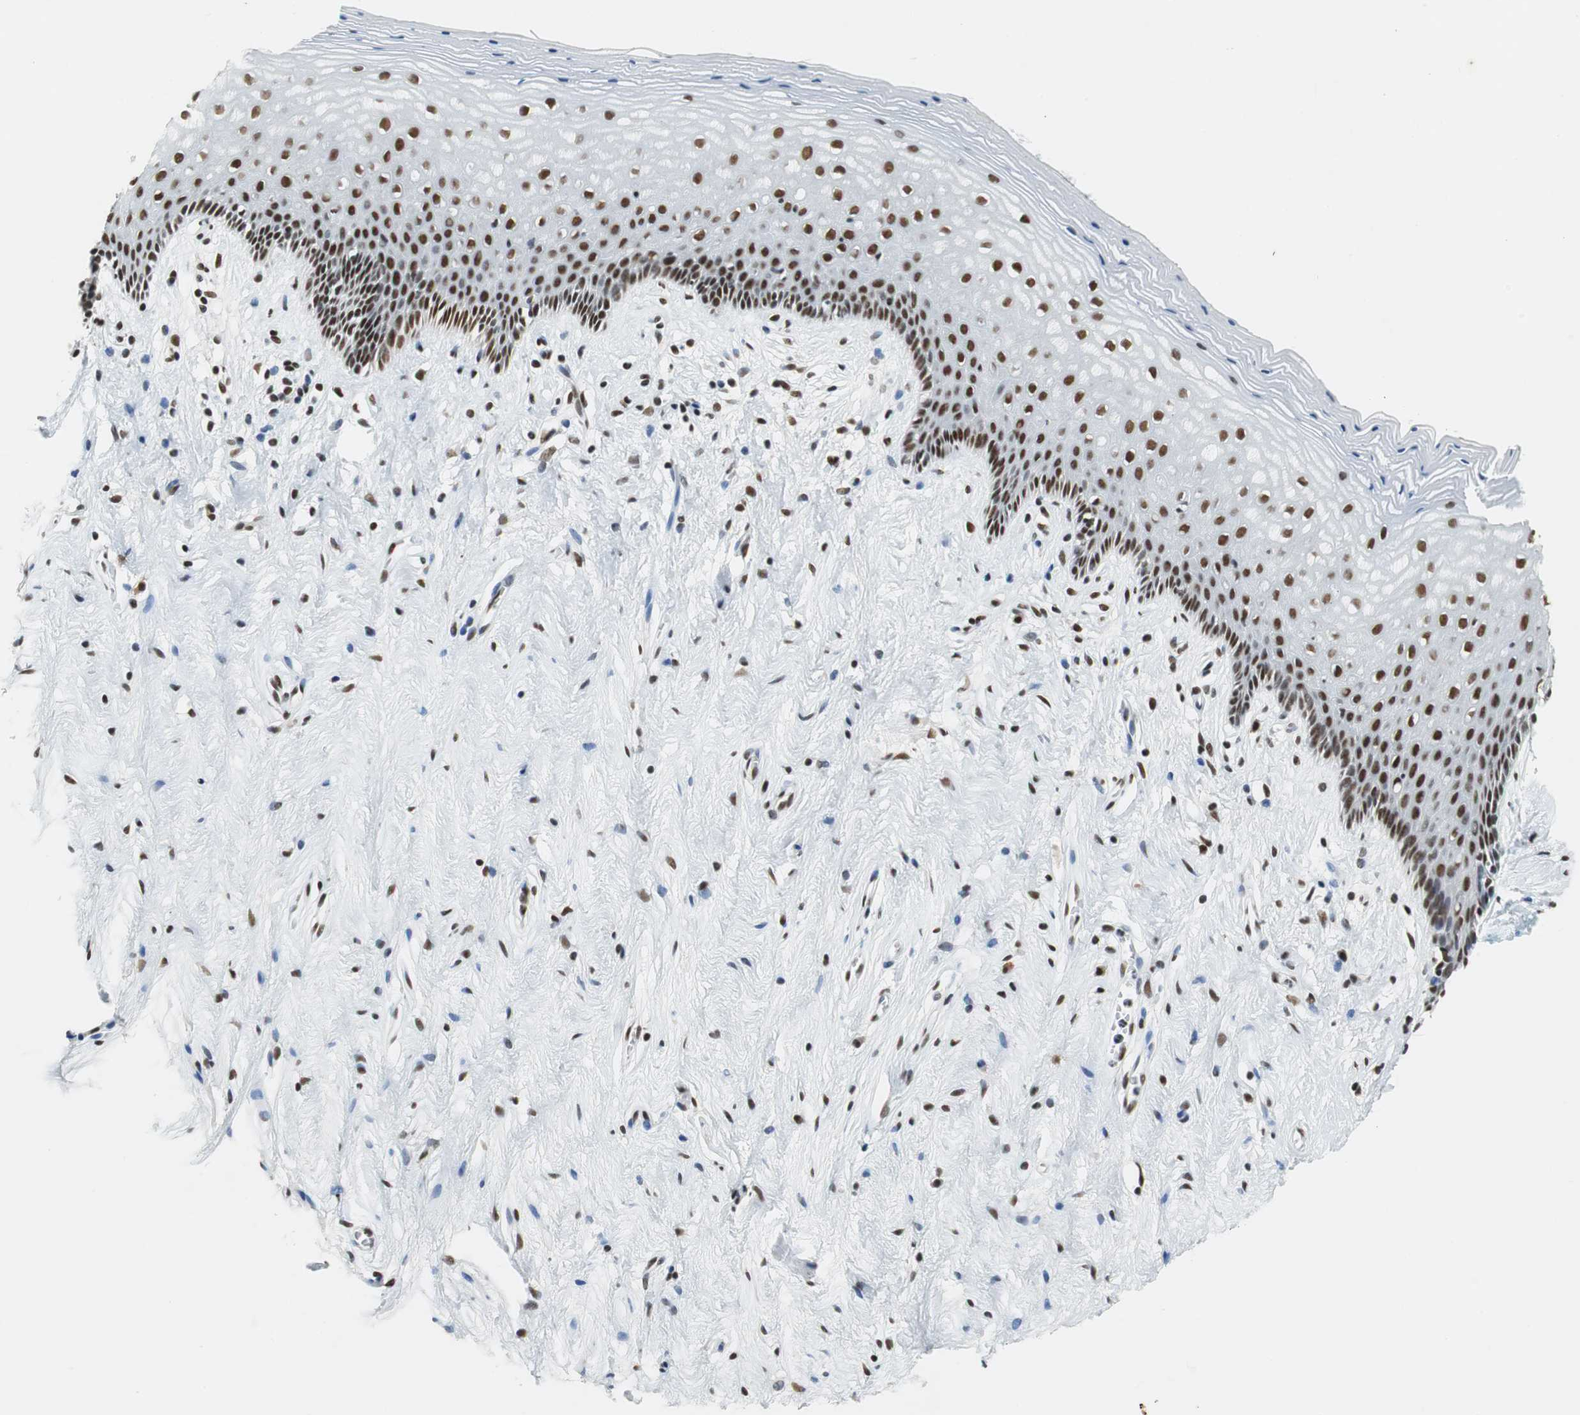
{"staining": {"intensity": "strong", "quantity": ">75%", "location": "nuclear"}, "tissue": "vagina", "cell_type": "Squamous epithelial cells", "image_type": "normal", "snomed": [{"axis": "morphology", "description": "Normal tissue, NOS"}, {"axis": "topography", "description": "Vagina"}], "caption": "This is a photomicrograph of immunohistochemistry (IHC) staining of benign vagina, which shows strong staining in the nuclear of squamous epithelial cells.", "gene": "PRKDC", "patient": {"sex": "female", "age": 44}}